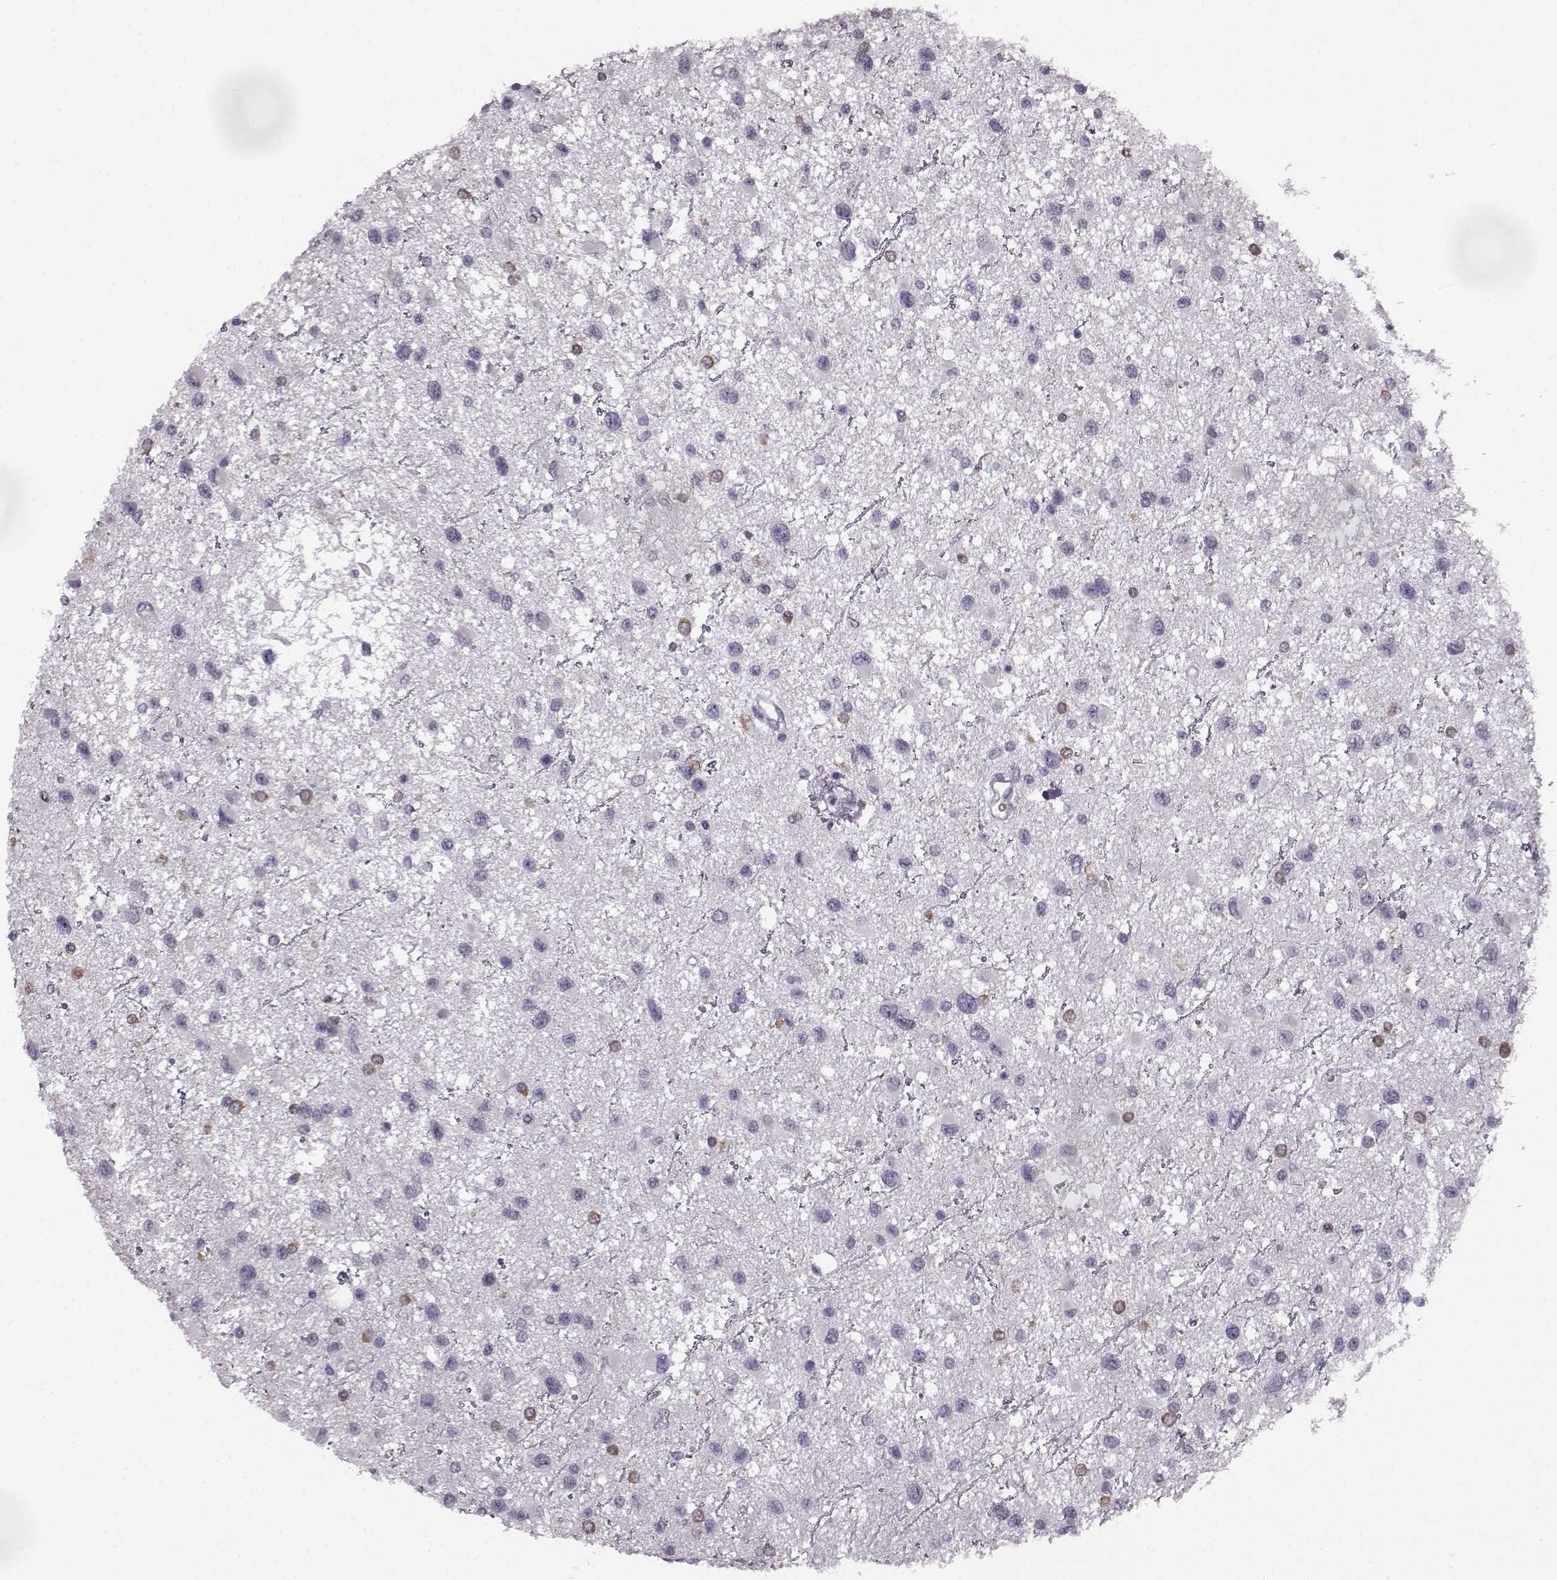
{"staining": {"intensity": "negative", "quantity": "none", "location": "none"}, "tissue": "glioma", "cell_type": "Tumor cells", "image_type": "cancer", "snomed": [{"axis": "morphology", "description": "Glioma, malignant, Low grade"}, {"axis": "topography", "description": "Brain"}], "caption": "High magnification brightfield microscopy of malignant glioma (low-grade) stained with DAB (3,3'-diaminobenzidine) (brown) and counterstained with hematoxylin (blue): tumor cells show no significant expression.", "gene": "SEMG2", "patient": {"sex": "female", "age": 32}}